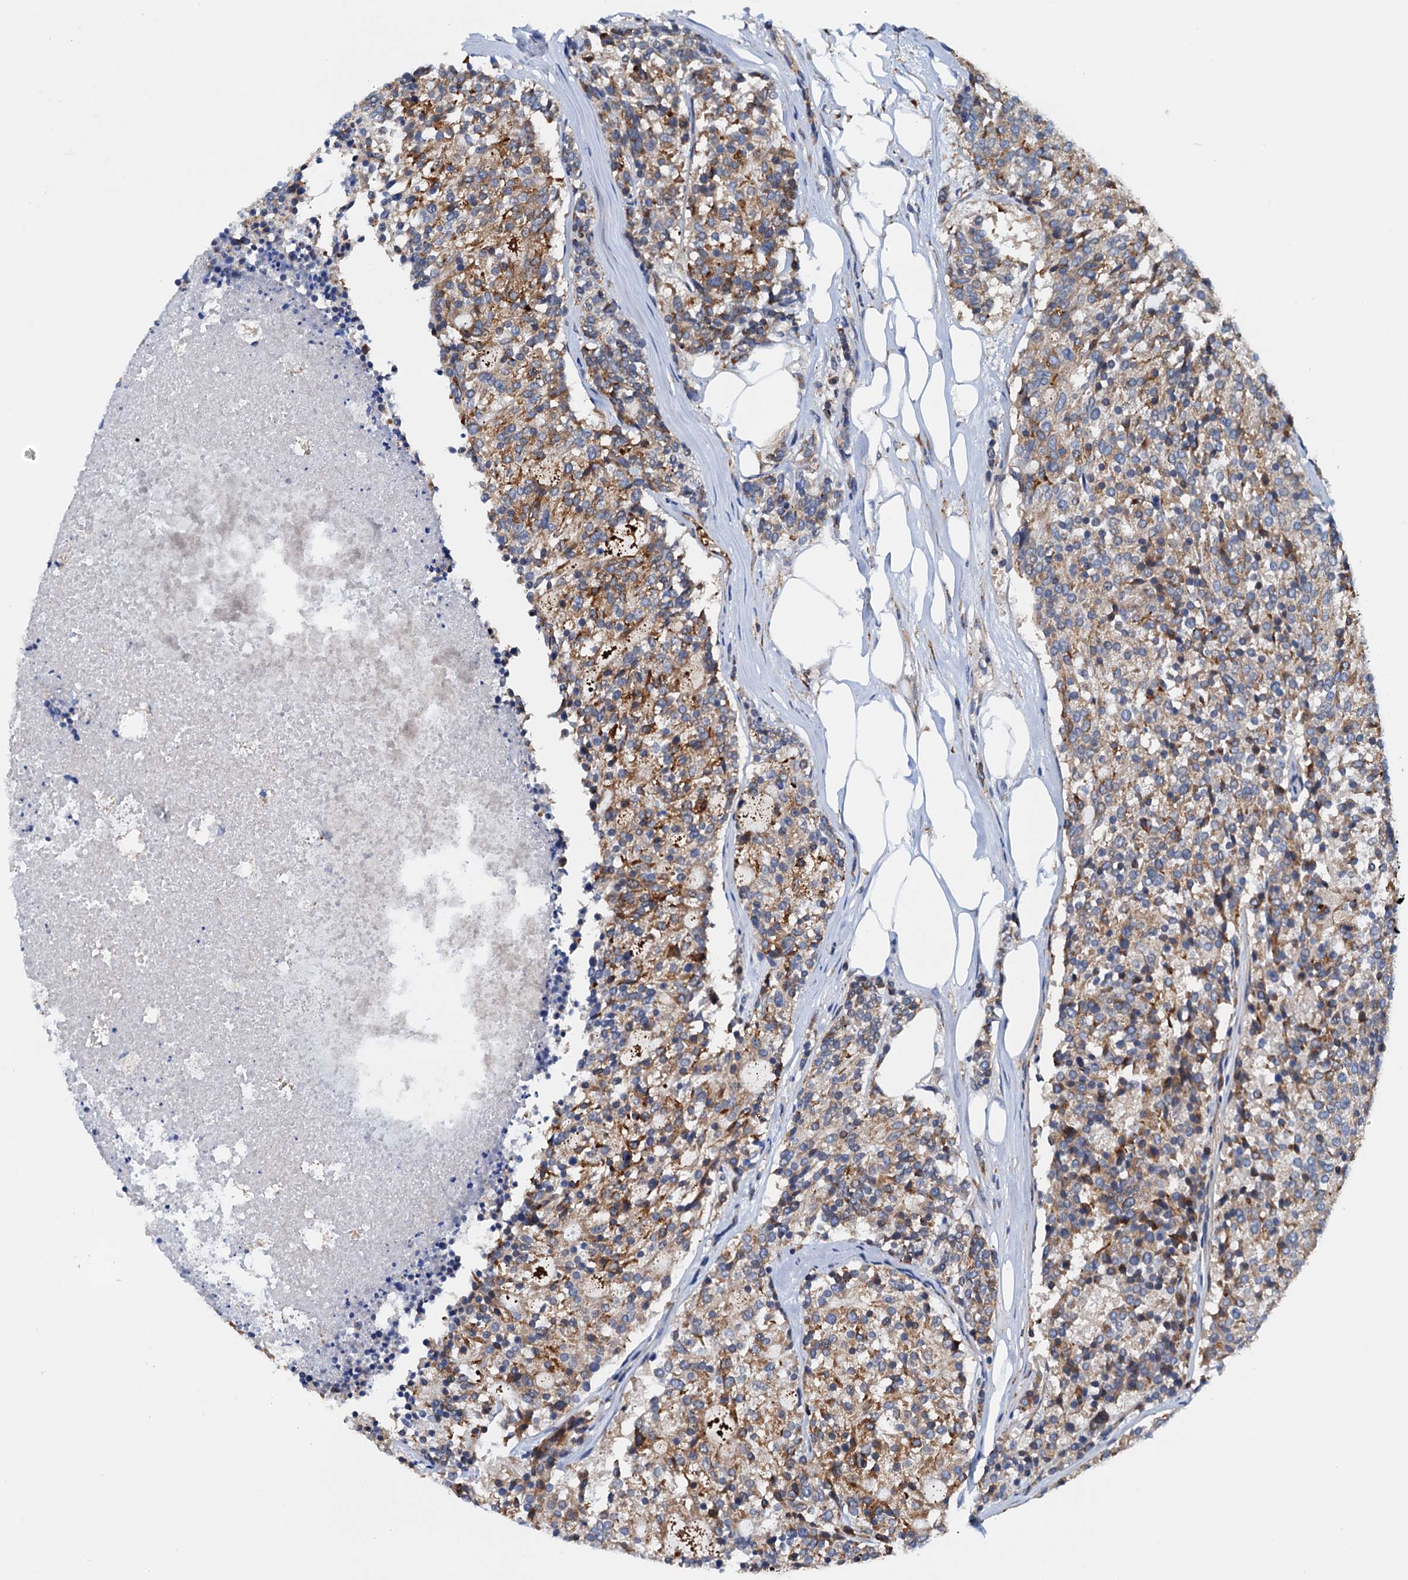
{"staining": {"intensity": "moderate", "quantity": ">75%", "location": "cytoplasmic/membranous"}, "tissue": "carcinoid", "cell_type": "Tumor cells", "image_type": "cancer", "snomed": [{"axis": "morphology", "description": "Carcinoid, malignant, NOS"}, {"axis": "topography", "description": "Pancreas"}], "caption": "Carcinoid stained for a protein demonstrates moderate cytoplasmic/membranous positivity in tumor cells. The protein is stained brown, and the nuclei are stained in blue (DAB IHC with brightfield microscopy, high magnification).", "gene": "RASSF9", "patient": {"sex": "female", "age": 54}}